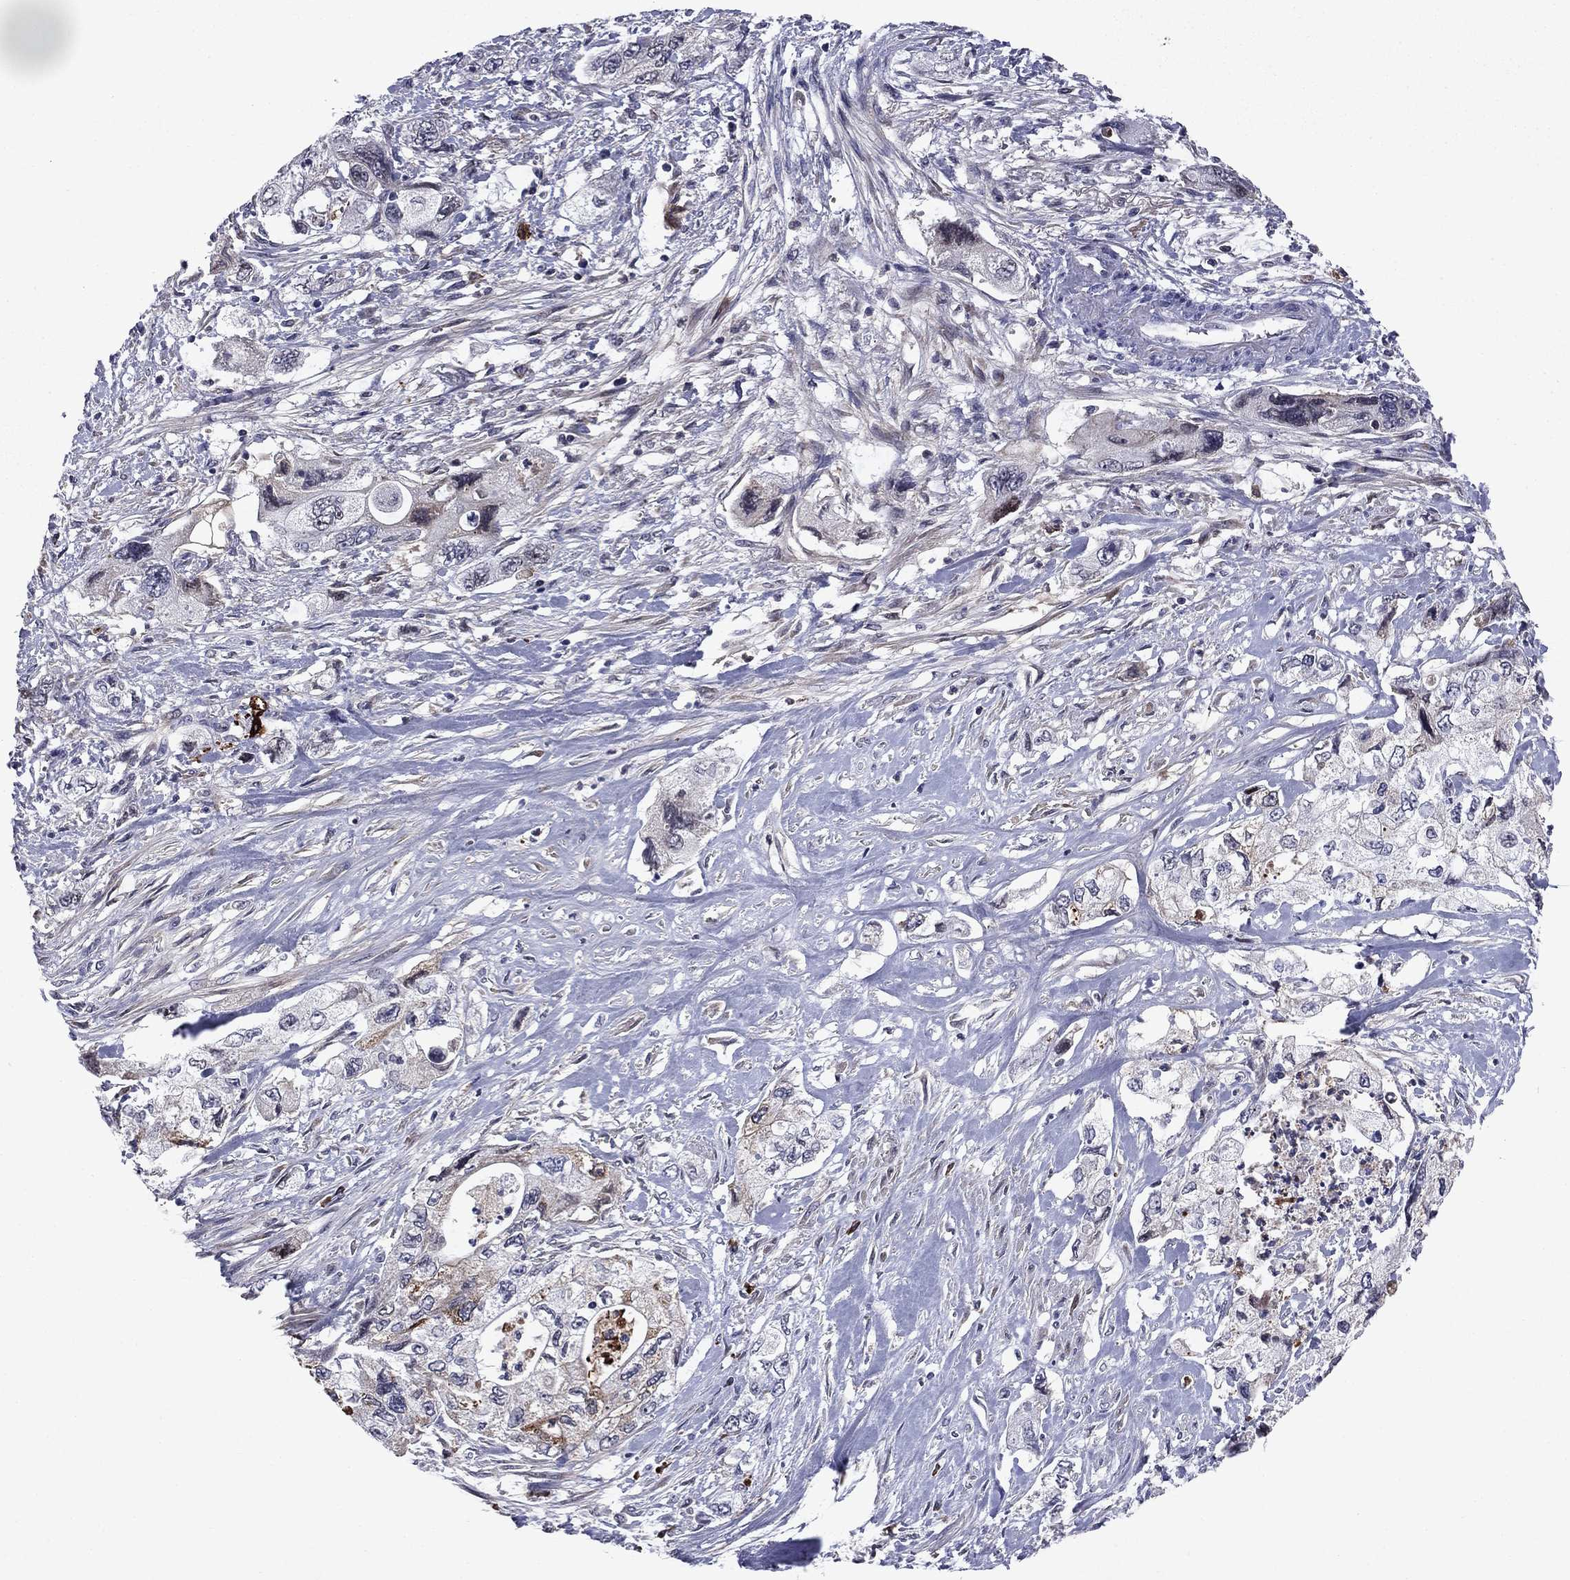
{"staining": {"intensity": "weak", "quantity": "<25%", "location": "cytoplasmic/membranous"}, "tissue": "pancreatic cancer", "cell_type": "Tumor cells", "image_type": "cancer", "snomed": [{"axis": "morphology", "description": "Adenocarcinoma, NOS"}, {"axis": "topography", "description": "Pancreas"}], "caption": "DAB immunohistochemical staining of pancreatic cancer (adenocarcinoma) demonstrates no significant positivity in tumor cells.", "gene": "ECM1", "patient": {"sex": "female", "age": 73}}